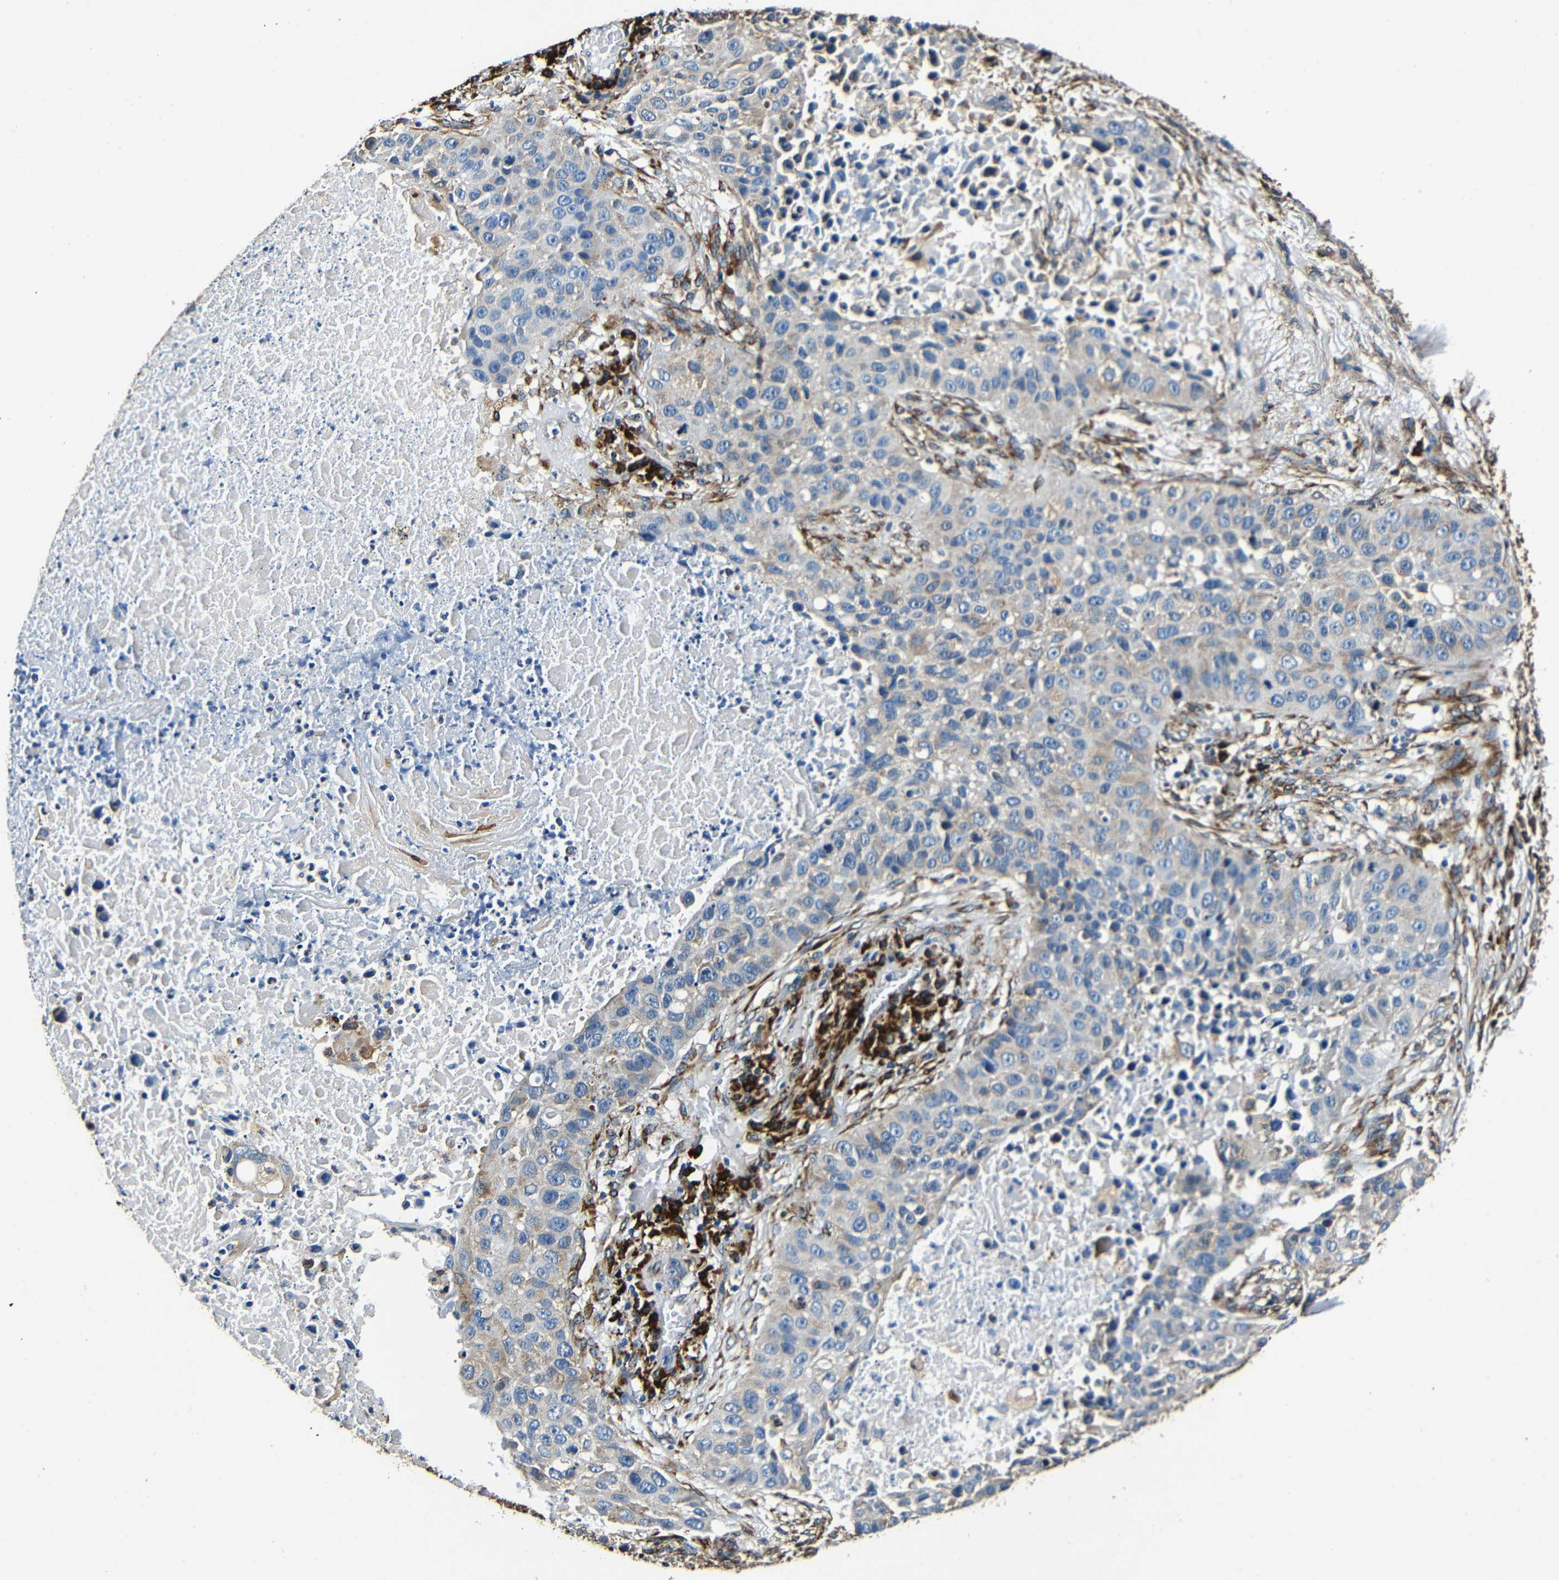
{"staining": {"intensity": "moderate", "quantity": "<25%", "location": "cytoplasmic/membranous"}, "tissue": "lung cancer", "cell_type": "Tumor cells", "image_type": "cancer", "snomed": [{"axis": "morphology", "description": "Squamous cell carcinoma, NOS"}, {"axis": "topography", "description": "Lung"}], "caption": "Lung cancer stained with a protein marker exhibits moderate staining in tumor cells.", "gene": "RRBP1", "patient": {"sex": "male", "age": 57}}